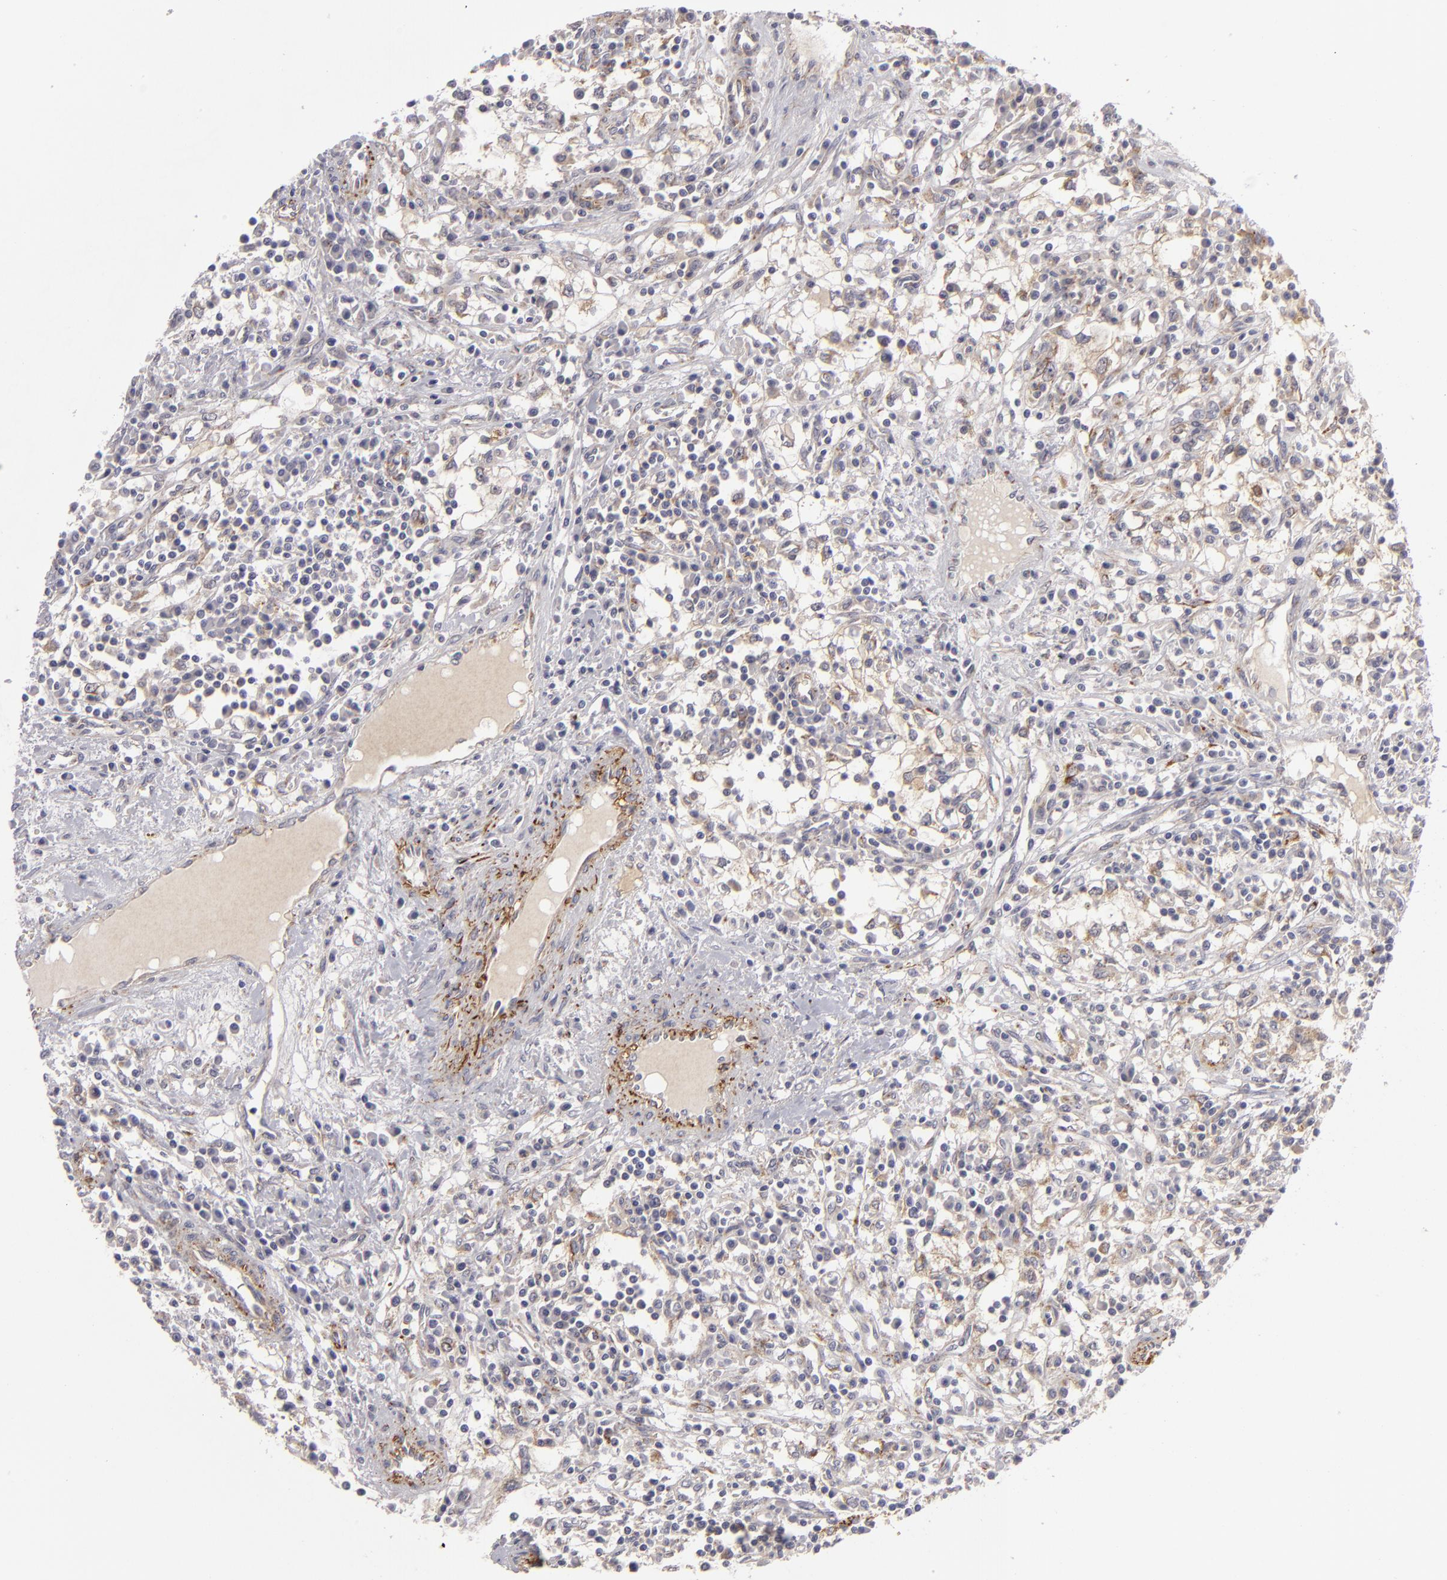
{"staining": {"intensity": "negative", "quantity": "none", "location": "none"}, "tissue": "renal cancer", "cell_type": "Tumor cells", "image_type": "cancer", "snomed": [{"axis": "morphology", "description": "Adenocarcinoma, NOS"}, {"axis": "topography", "description": "Kidney"}], "caption": "Protein analysis of renal cancer displays no significant staining in tumor cells.", "gene": "ALCAM", "patient": {"sex": "male", "age": 82}}